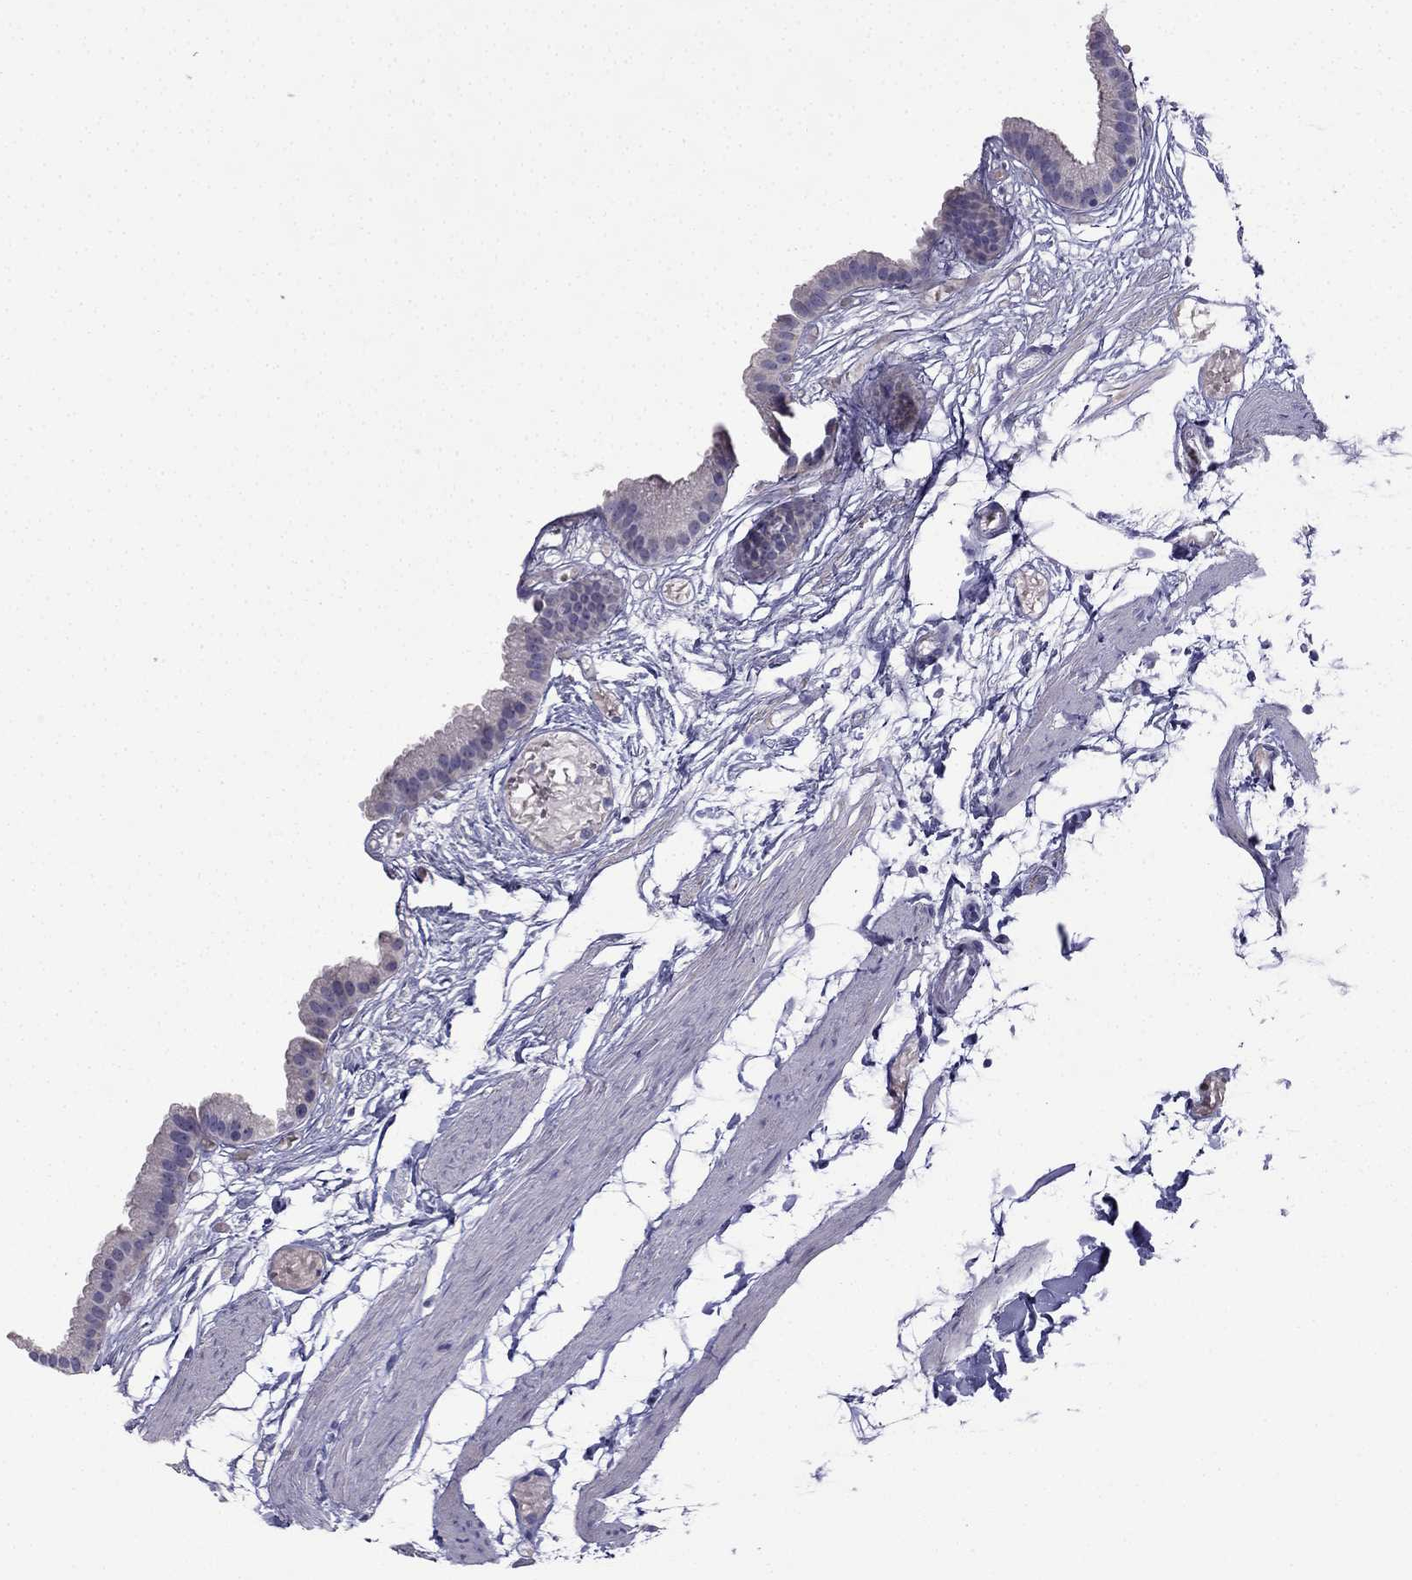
{"staining": {"intensity": "negative", "quantity": "none", "location": "none"}, "tissue": "gallbladder", "cell_type": "Glandular cells", "image_type": "normal", "snomed": [{"axis": "morphology", "description": "Normal tissue, NOS"}, {"axis": "topography", "description": "Gallbladder"}], "caption": "A high-resolution histopathology image shows IHC staining of unremarkable gallbladder, which displays no significant expression in glandular cells.", "gene": "SLC6A2", "patient": {"sex": "female", "age": 45}}